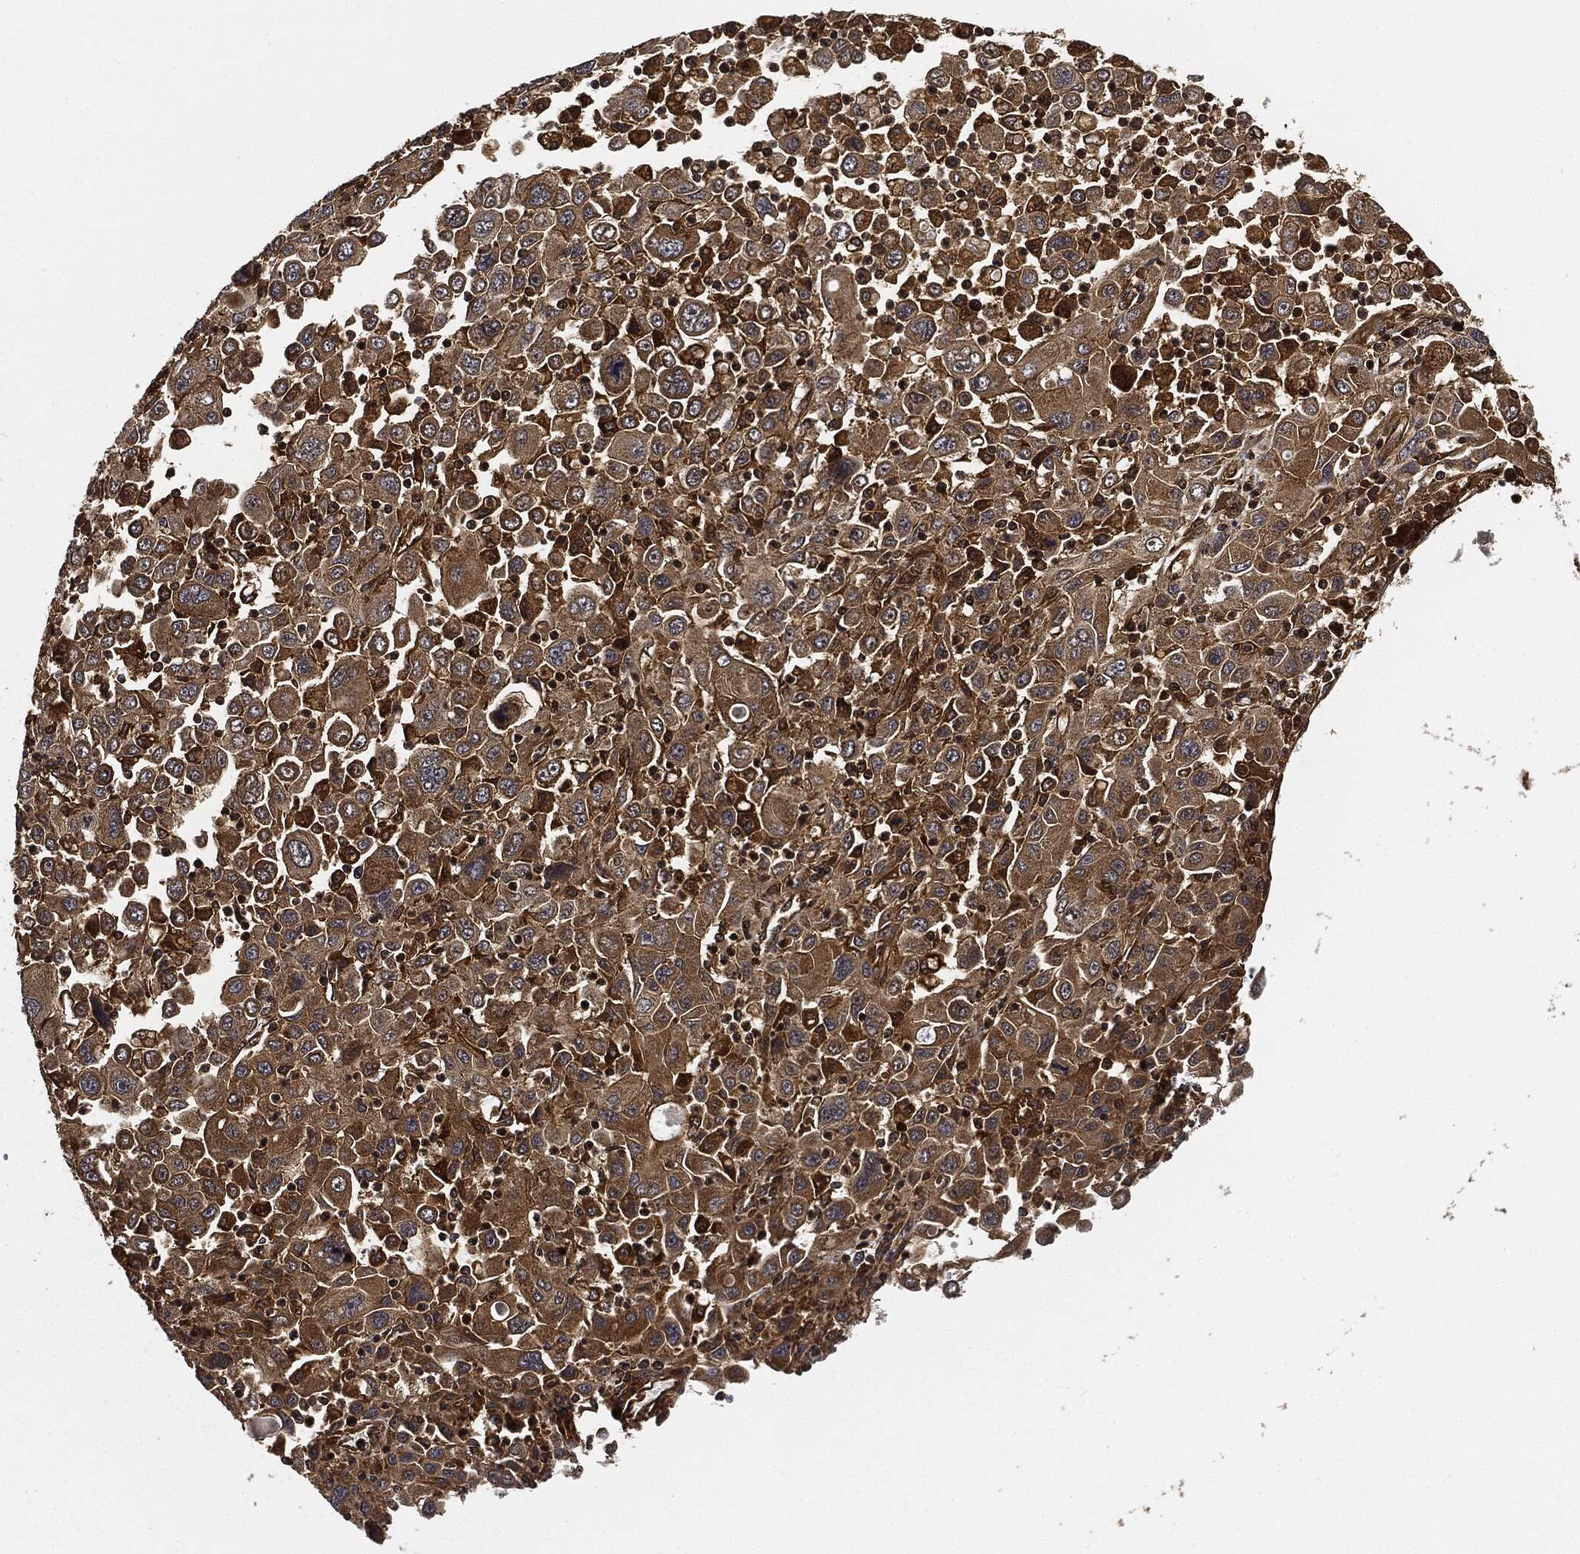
{"staining": {"intensity": "strong", "quantity": ">75%", "location": "cytoplasmic/membranous"}, "tissue": "stomach cancer", "cell_type": "Tumor cells", "image_type": "cancer", "snomed": [{"axis": "morphology", "description": "Adenocarcinoma, NOS"}, {"axis": "topography", "description": "Stomach"}], "caption": "Protein staining of stomach adenocarcinoma tissue reveals strong cytoplasmic/membranous staining in approximately >75% of tumor cells. (brown staining indicates protein expression, while blue staining denotes nuclei).", "gene": "CEP290", "patient": {"sex": "male", "age": 56}}